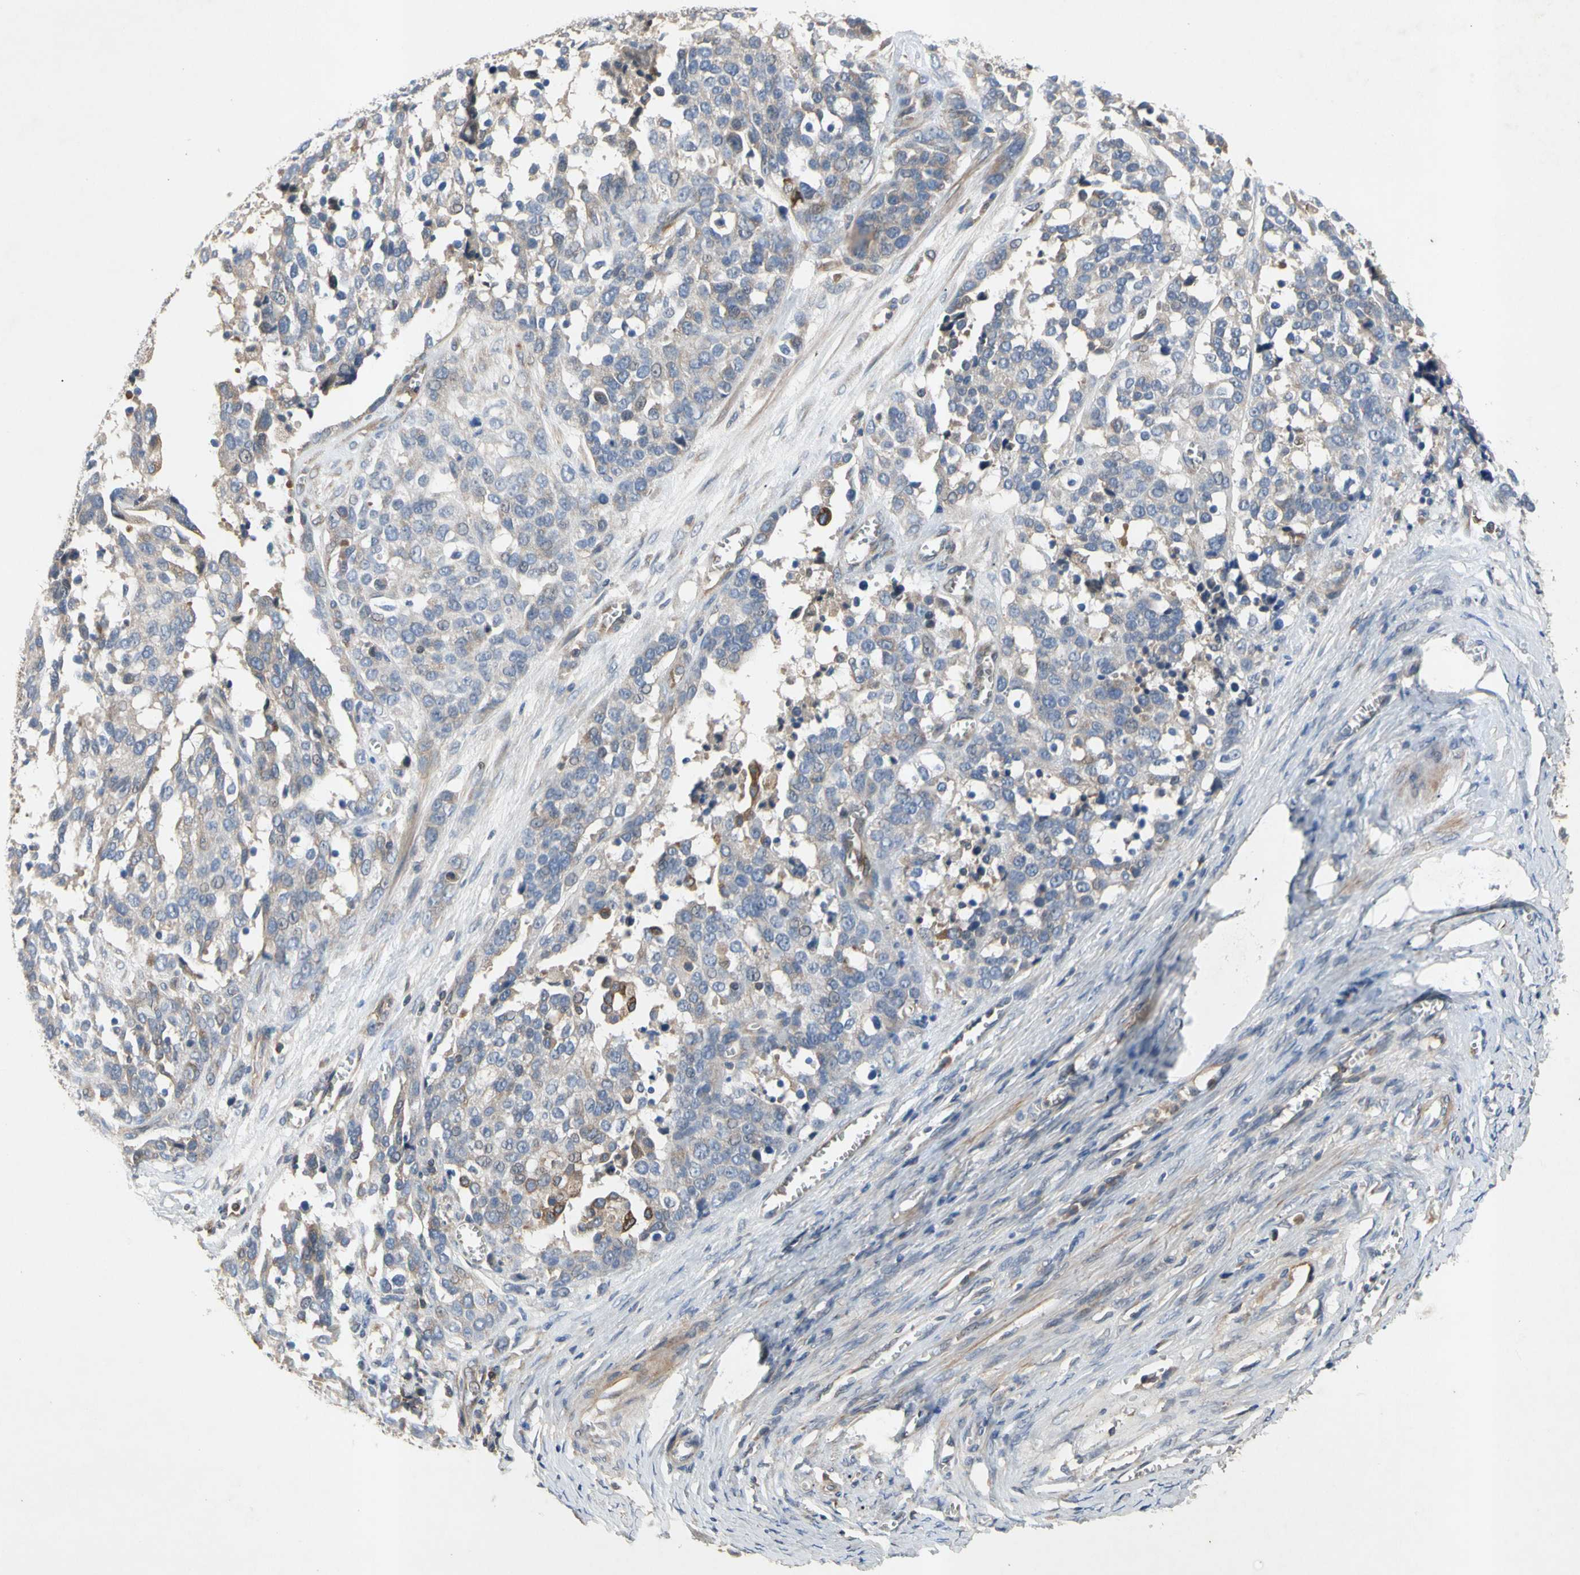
{"staining": {"intensity": "weak", "quantity": "<25%", "location": "cytoplasmic/membranous"}, "tissue": "ovarian cancer", "cell_type": "Tumor cells", "image_type": "cancer", "snomed": [{"axis": "morphology", "description": "Cystadenocarcinoma, serous, NOS"}, {"axis": "topography", "description": "Ovary"}], "caption": "Image shows no protein expression in tumor cells of serous cystadenocarcinoma (ovarian) tissue.", "gene": "CRTAC1", "patient": {"sex": "female", "age": 44}}